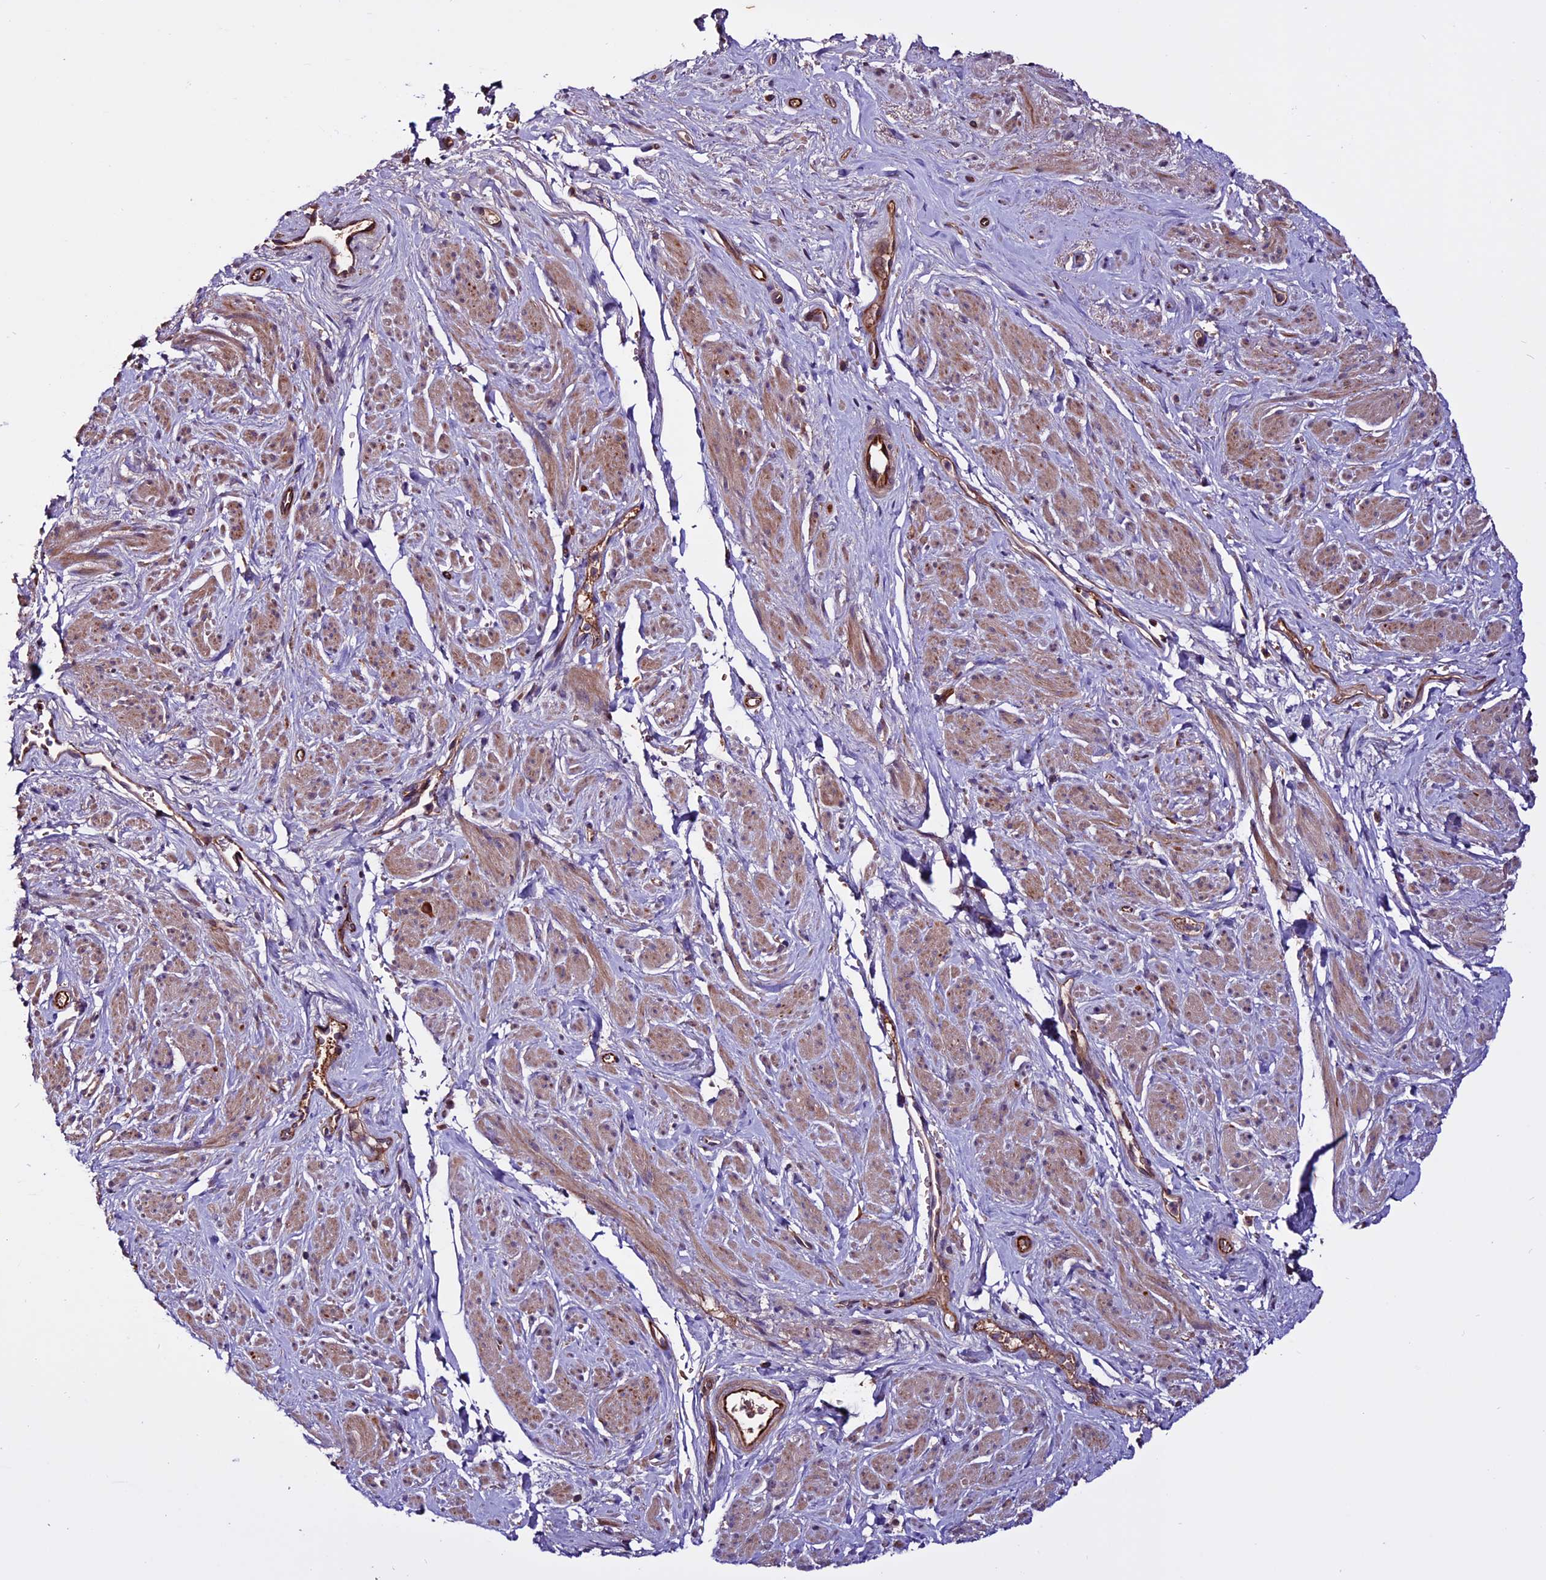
{"staining": {"intensity": "moderate", "quantity": "25%-75%", "location": "cytoplasmic/membranous"}, "tissue": "smooth muscle", "cell_type": "Smooth muscle cells", "image_type": "normal", "snomed": [{"axis": "morphology", "description": "Normal tissue, NOS"}, {"axis": "topography", "description": "Smooth muscle"}, {"axis": "topography", "description": "Peripheral nerve tissue"}], "caption": "About 25%-75% of smooth muscle cells in normal smooth muscle exhibit moderate cytoplasmic/membranous protein staining as visualized by brown immunohistochemical staining.", "gene": "RINL", "patient": {"sex": "male", "age": 69}}